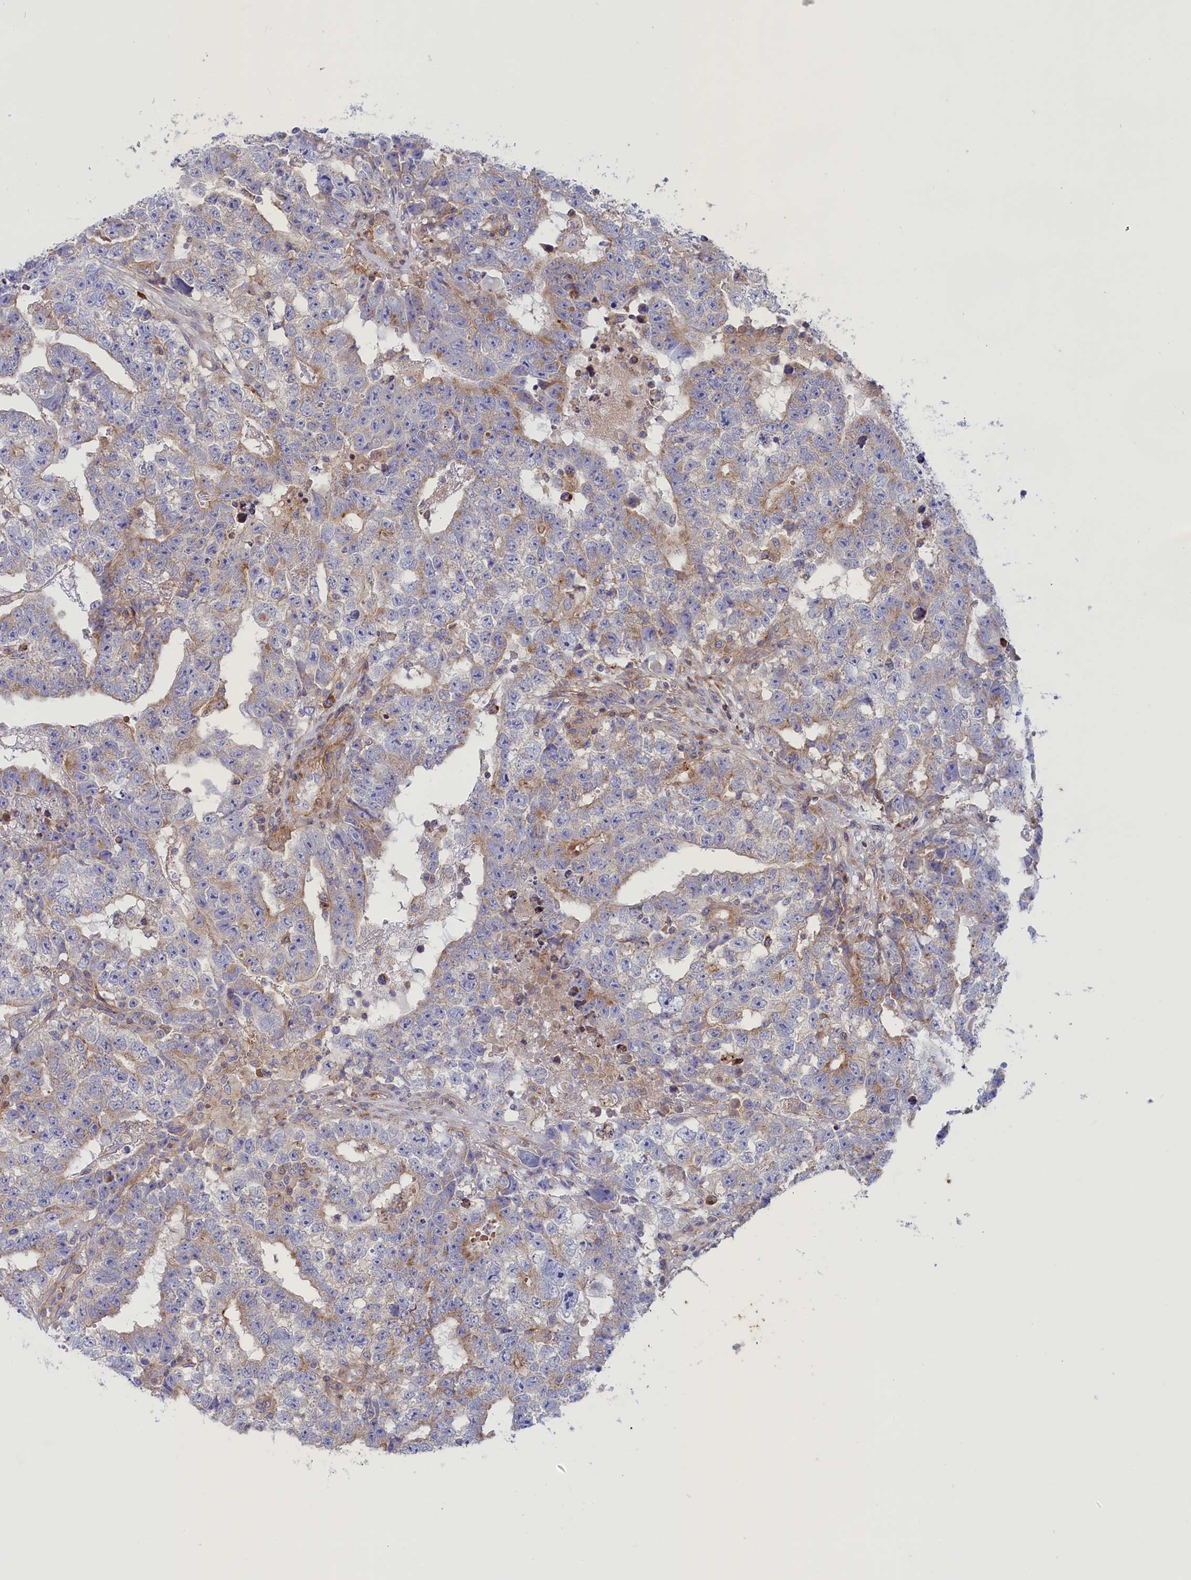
{"staining": {"intensity": "weak", "quantity": "<25%", "location": "cytoplasmic/membranous"}, "tissue": "testis cancer", "cell_type": "Tumor cells", "image_type": "cancer", "snomed": [{"axis": "morphology", "description": "Carcinoma, Embryonal, NOS"}, {"axis": "topography", "description": "Testis"}], "caption": "An IHC histopathology image of testis embryonal carcinoma is shown. There is no staining in tumor cells of testis embryonal carcinoma.", "gene": "SCAMP4", "patient": {"sex": "male", "age": 25}}